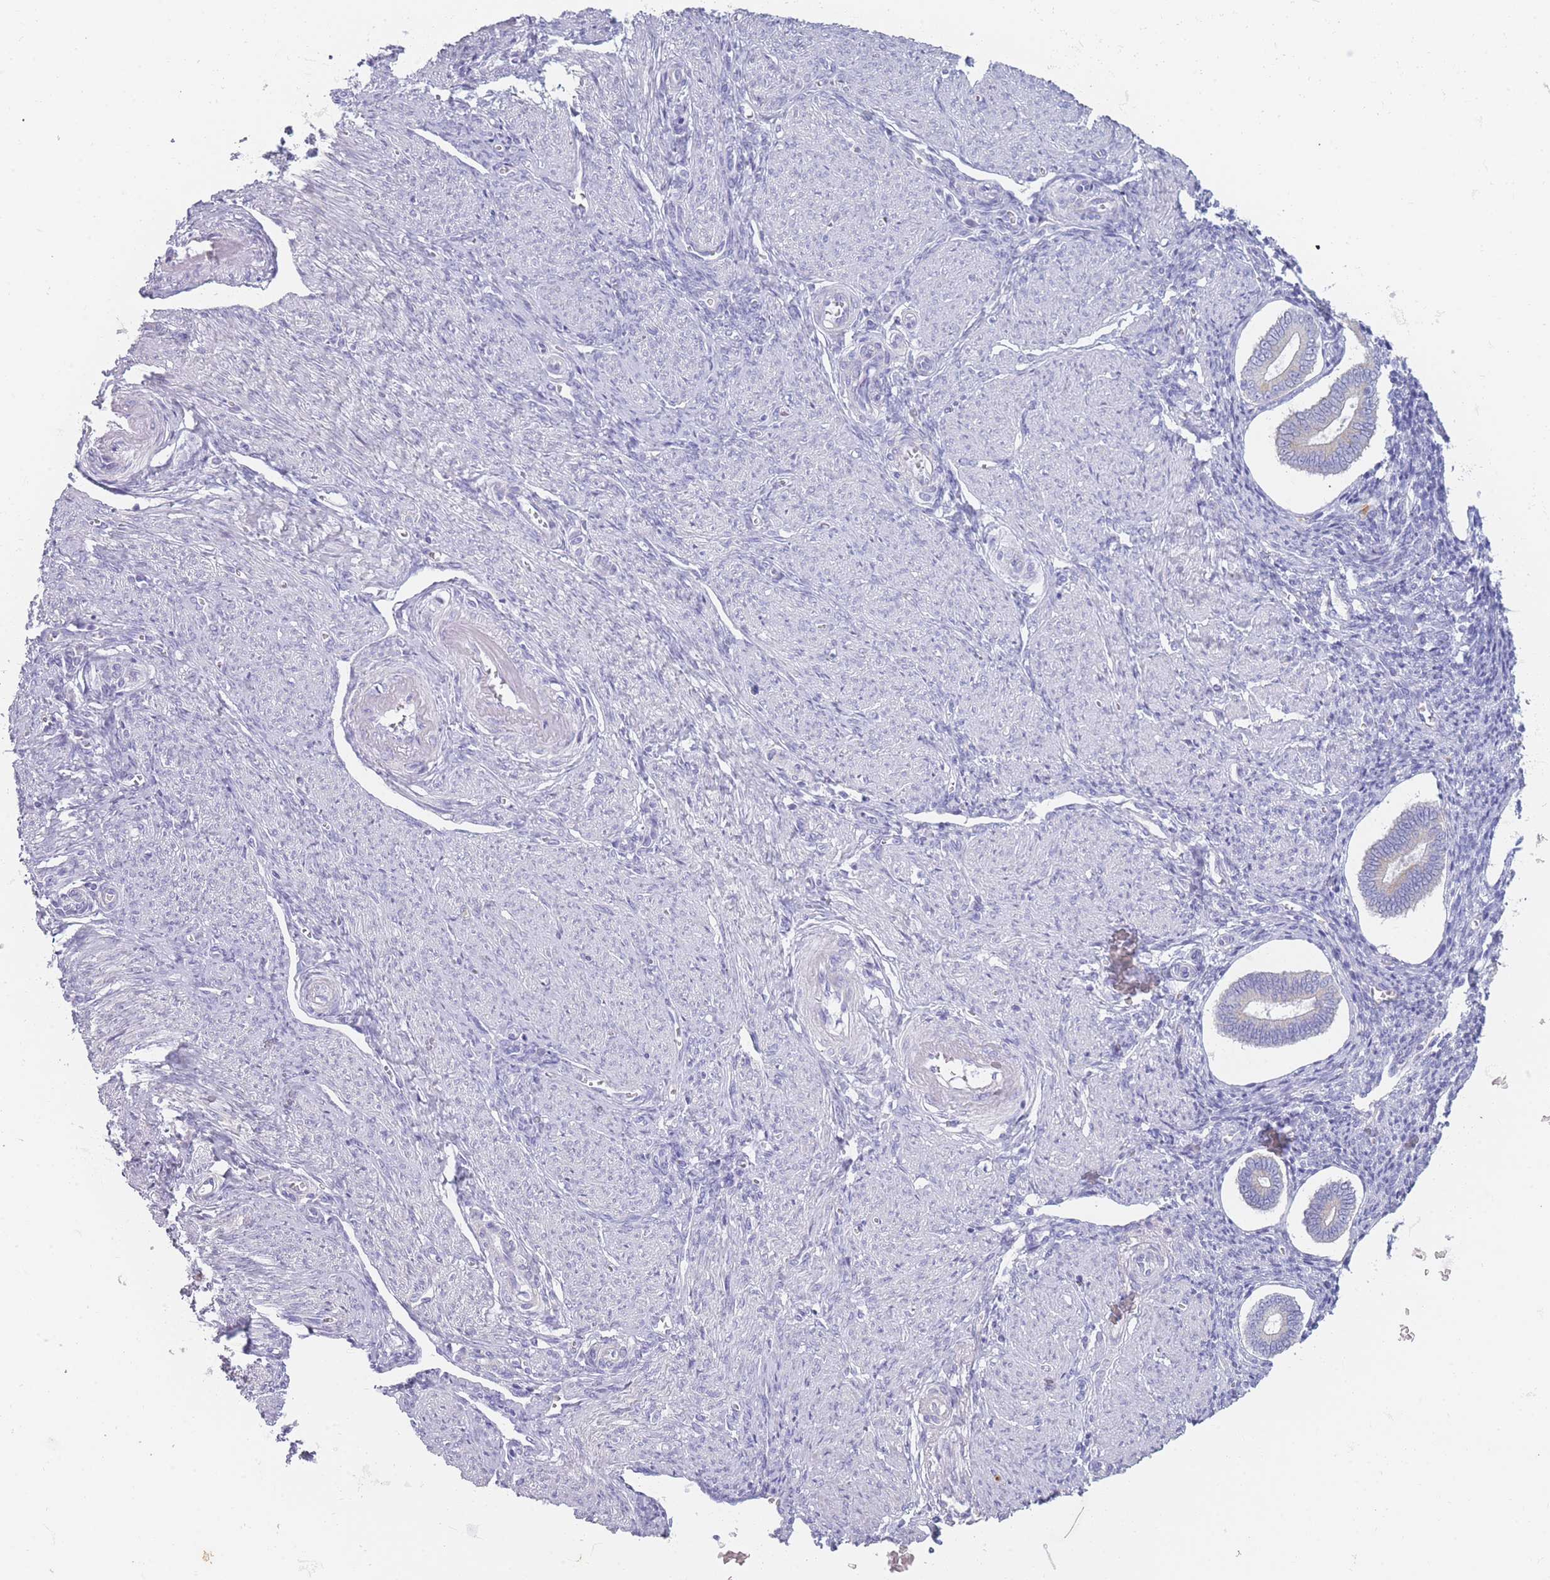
{"staining": {"intensity": "negative", "quantity": "none", "location": "none"}, "tissue": "endometrium", "cell_type": "Cells in endometrial stroma", "image_type": "normal", "snomed": [{"axis": "morphology", "description": "Normal tissue, NOS"}, {"axis": "topography", "description": "Endometrium"}], "caption": "Photomicrograph shows no protein staining in cells in endometrial stroma of normal endometrium.", "gene": "ZNF627", "patient": {"sex": "female", "age": 44}}